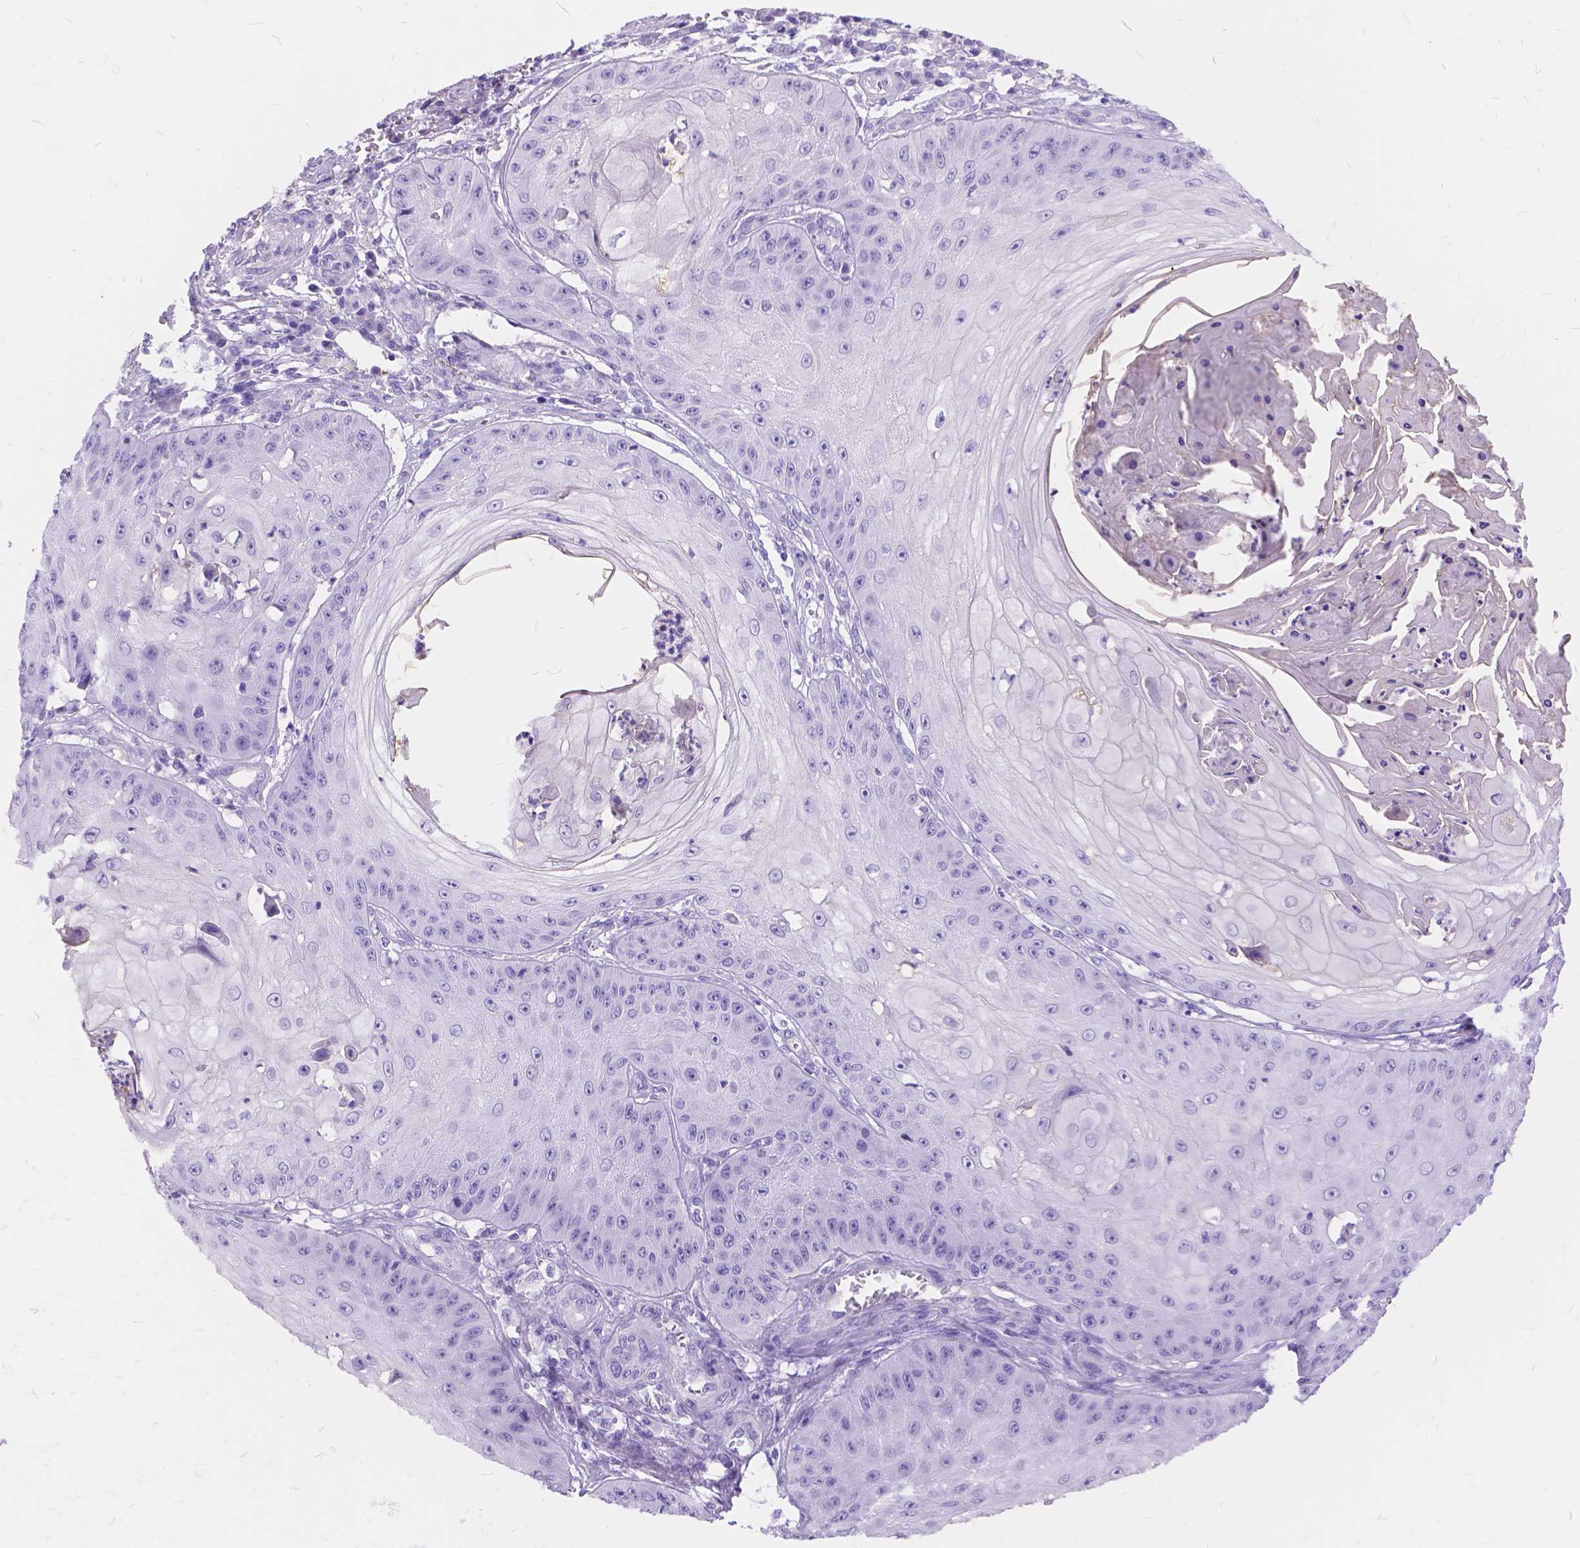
{"staining": {"intensity": "negative", "quantity": "none", "location": "none"}, "tissue": "skin cancer", "cell_type": "Tumor cells", "image_type": "cancer", "snomed": [{"axis": "morphology", "description": "Squamous cell carcinoma, NOS"}, {"axis": "topography", "description": "Skin"}], "caption": "Micrograph shows no significant protein staining in tumor cells of skin cancer. (DAB (3,3'-diaminobenzidine) immunohistochemistry (IHC) with hematoxylin counter stain).", "gene": "FOXL2", "patient": {"sex": "male", "age": 70}}